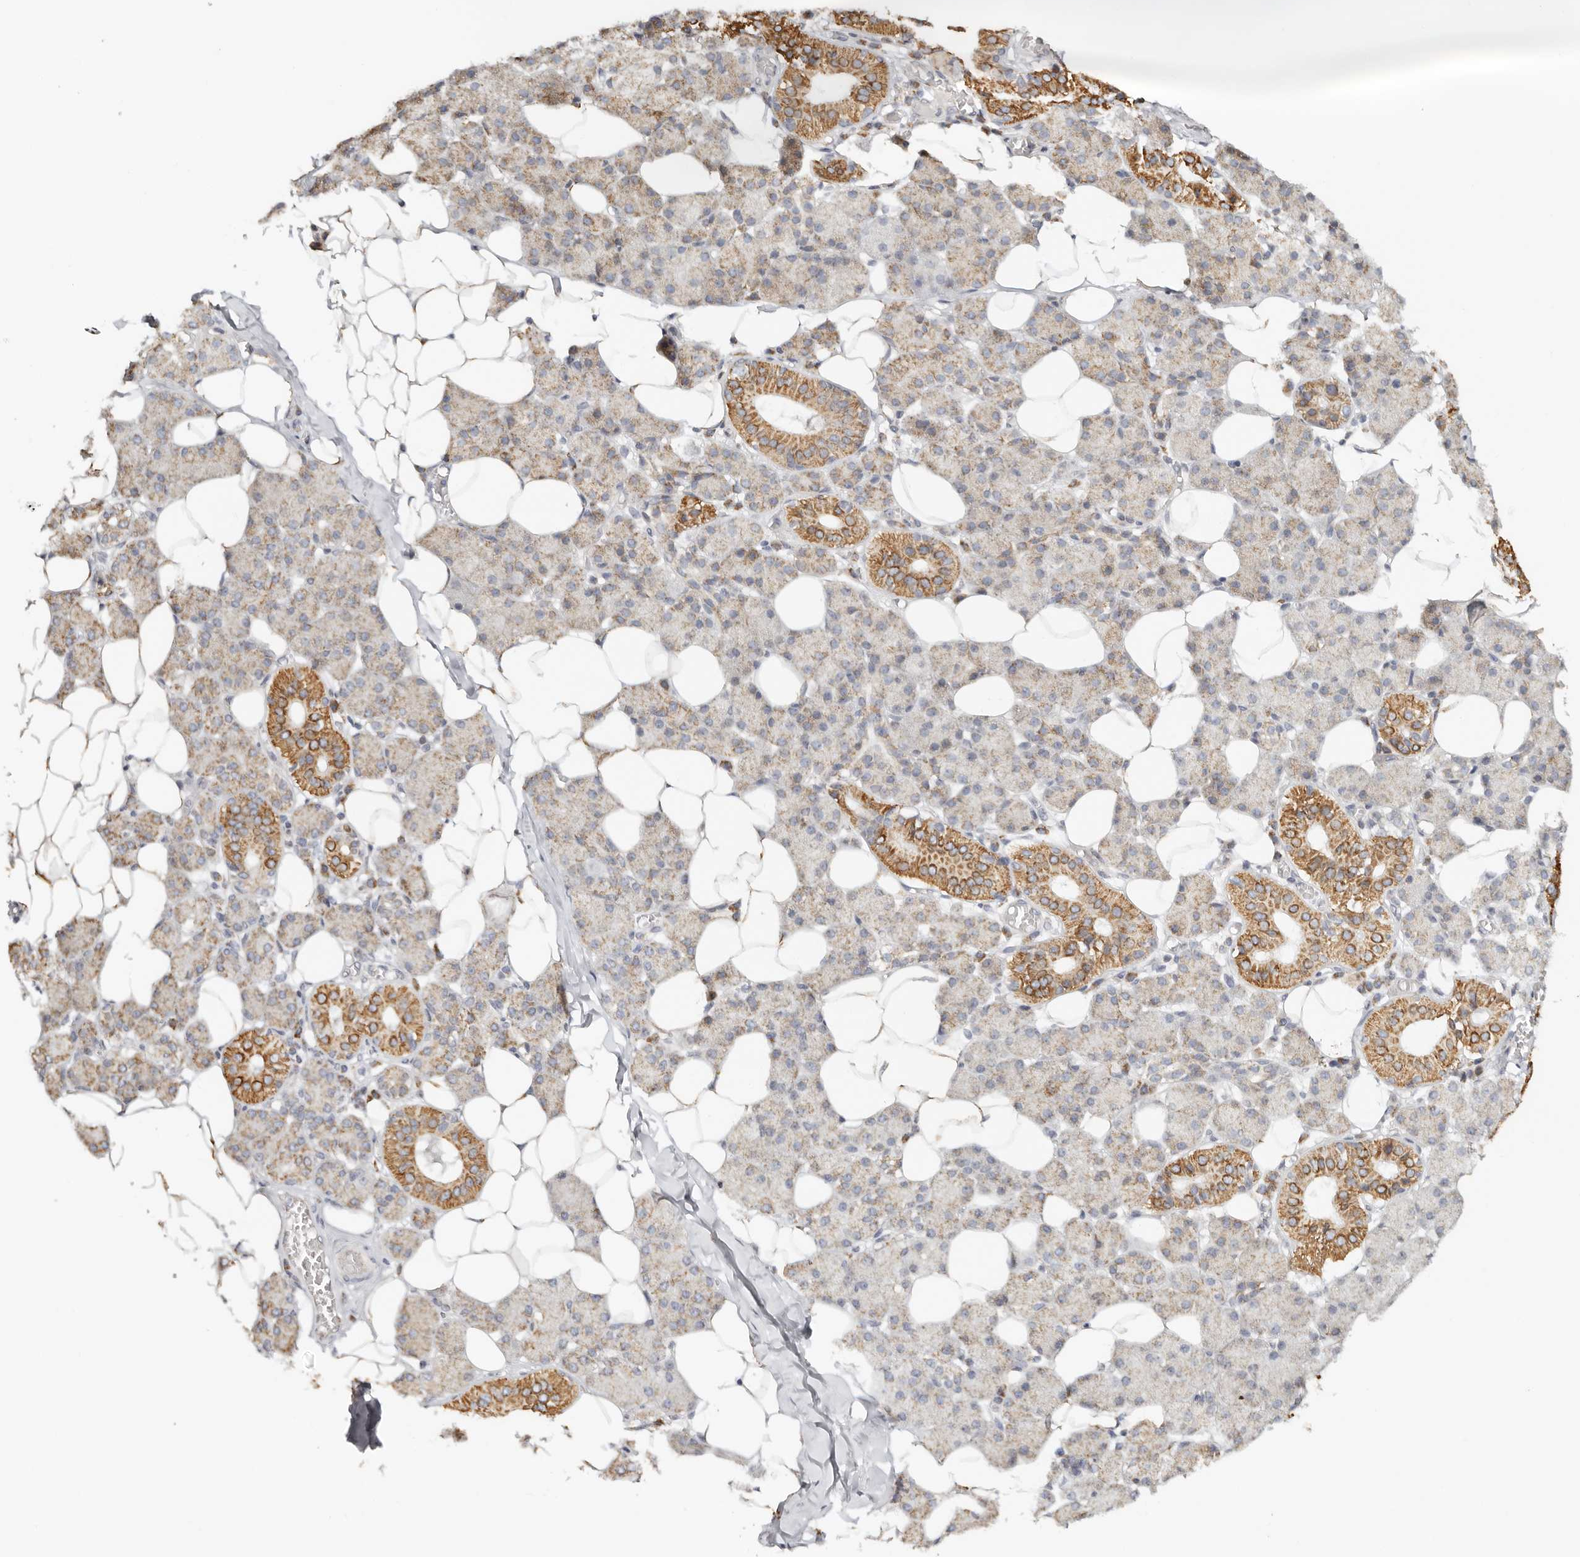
{"staining": {"intensity": "moderate", "quantity": "25%-75%", "location": "cytoplasmic/membranous"}, "tissue": "salivary gland", "cell_type": "Glandular cells", "image_type": "normal", "snomed": [{"axis": "morphology", "description": "Normal tissue, NOS"}, {"axis": "topography", "description": "Salivary gland"}], "caption": "A high-resolution histopathology image shows immunohistochemistry staining of unremarkable salivary gland, which demonstrates moderate cytoplasmic/membranous positivity in about 25%-75% of glandular cells.", "gene": "KDF1", "patient": {"sex": "female", "age": 33}}